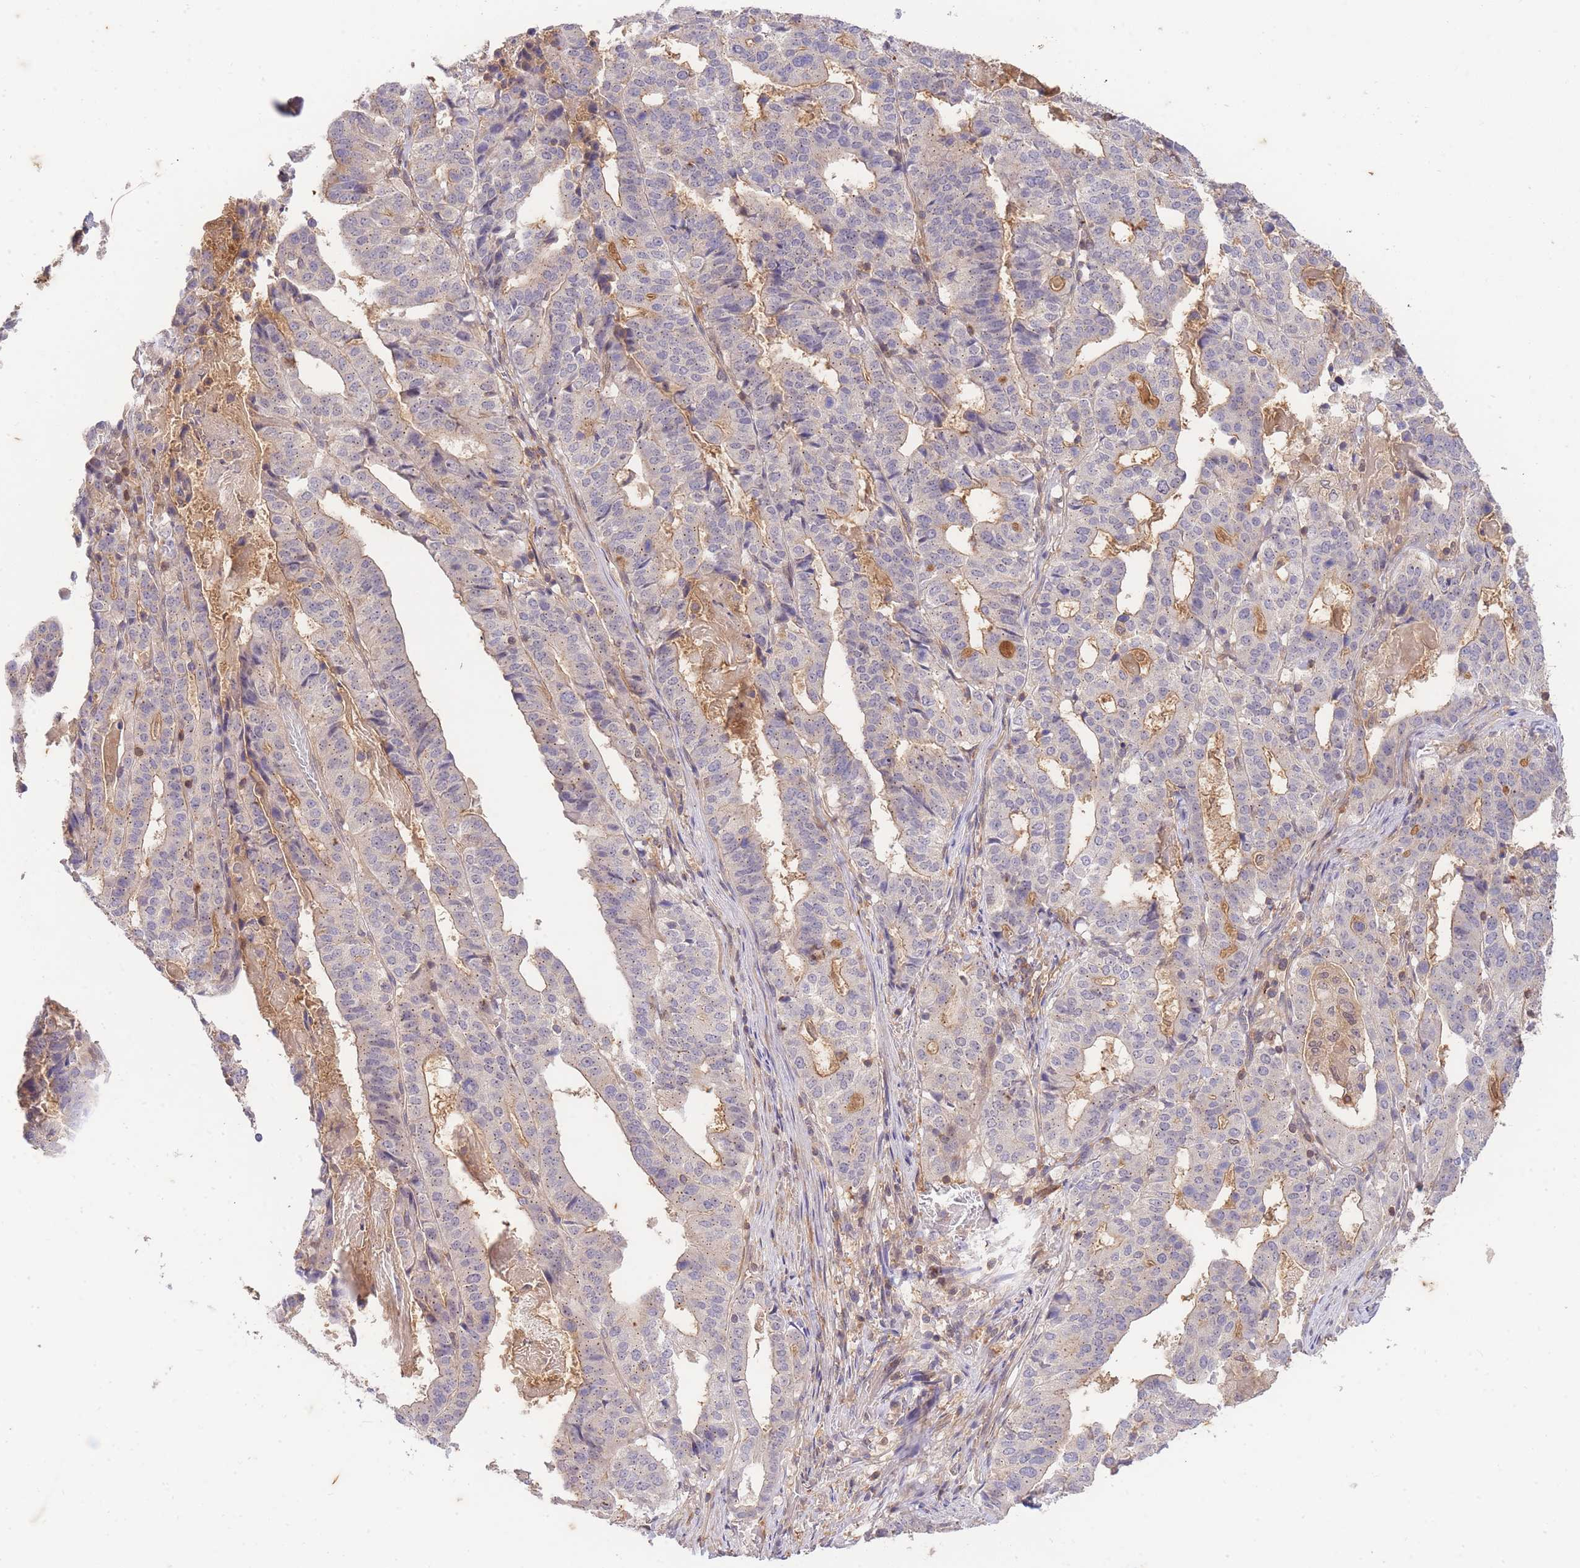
{"staining": {"intensity": "weak", "quantity": "<25%", "location": "cytoplasmic/membranous"}, "tissue": "stomach cancer", "cell_type": "Tumor cells", "image_type": "cancer", "snomed": [{"axis": "morphology", "description": "Adenocarcinoma, NOS"}, {"axis": "topography", "description": "Stomach"}], "caption": "Immunohistochemical staining of human adenocarcinoma (stomach) reveals no significant expression in tumor cells.", "gene": "ST8SIA4", "patient": {"sex": "male", "age": 48}}